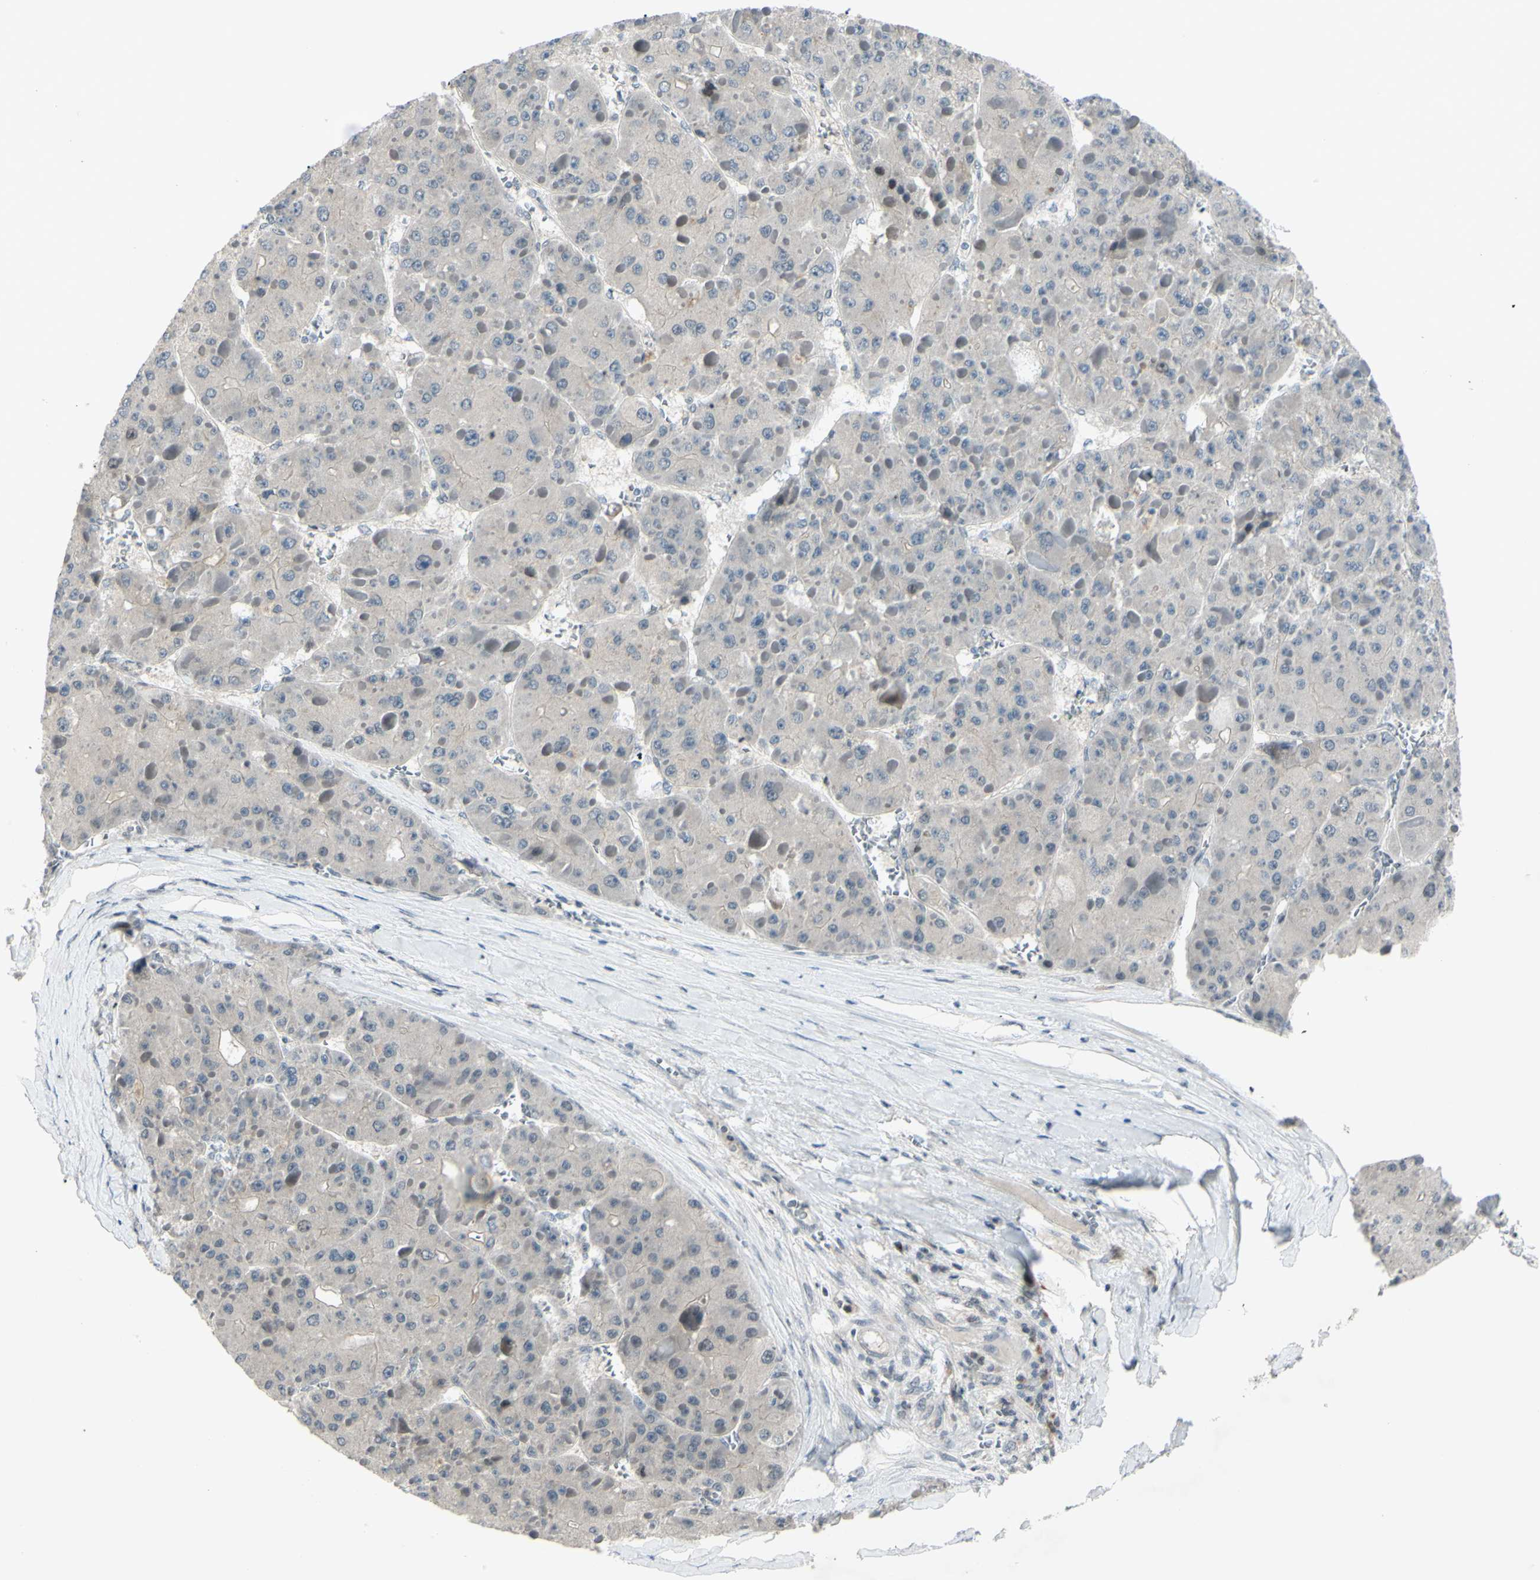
{"staining": {"intensity": "negative", "quantity": "none", "location": "none"}, "tissue": "liver cancer", "cell_type": "Tumor cells", "image_type": "cancer", "snomed": [{"axis": "morphology", "description": "Carcinoma, Hepatocellular, NOS"}, {"axis": "topography", "description": "Liver"}], "caption": "Tumor cells show no significant positivity in liver hepatocellular carcinoma.", "gene": "ETNK1", "patient": {"sex": "female", "age": 73}}